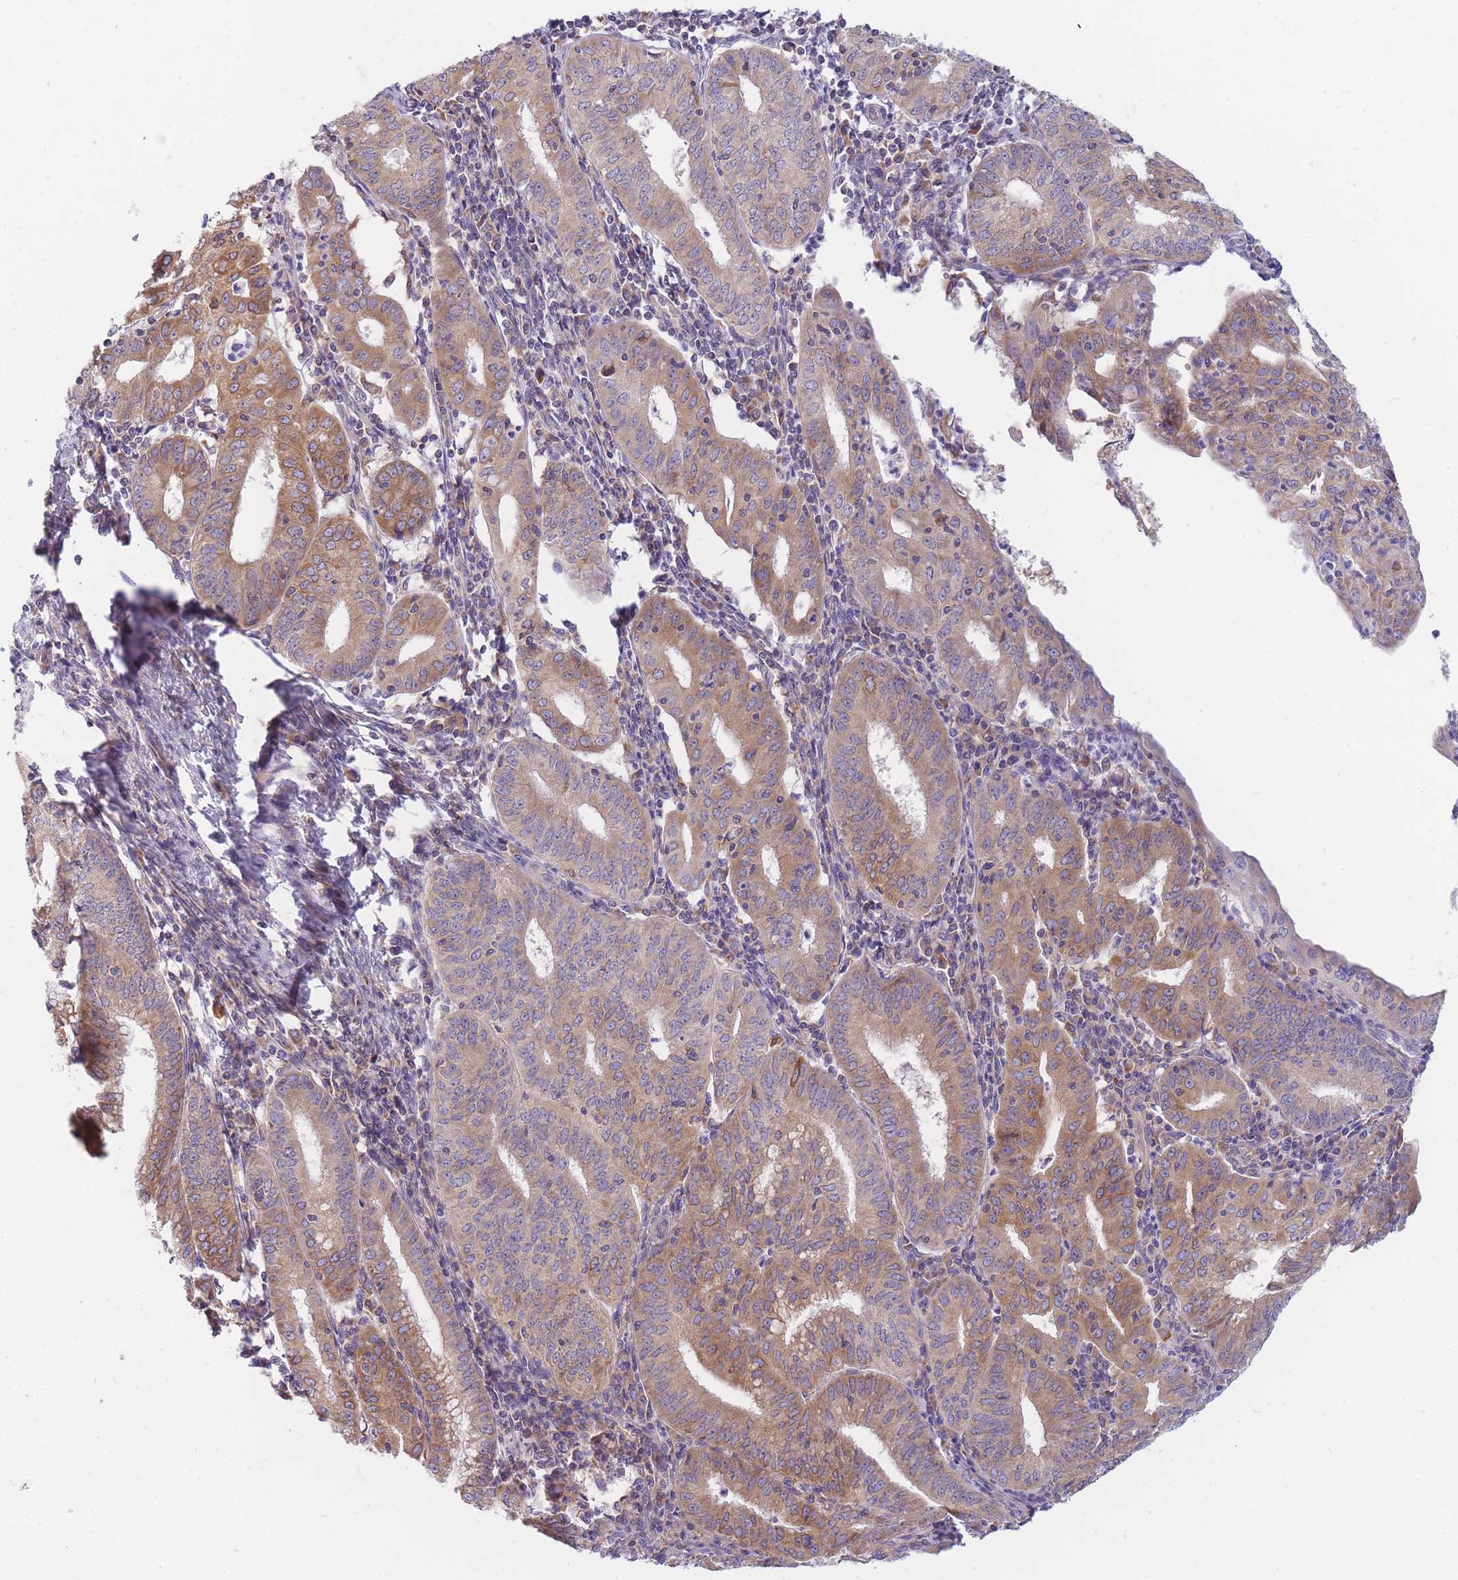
{"staining": {"intensity": "moderate", "quantity": ">75%", "location": "cytoplasmic/membranous"}, "tissue": "endometrial cancer", "cell_type": "Tumor cells", "image_type": "cancer", "snomed": [{"axis": "morphology", "description": "Adenocarcinoma, NOS"}, {"axis": "topography", "description": "Endometrium"}], "caption": "An IHC photomicrograph of tumor tissue is shown. Protein staining in brown highlights moderate cytoplasmic/membranous positivity in endometrial cancer within tumor cells.", "gene": "SH2B2", "patient": {"sex": "female", "age": 60}}